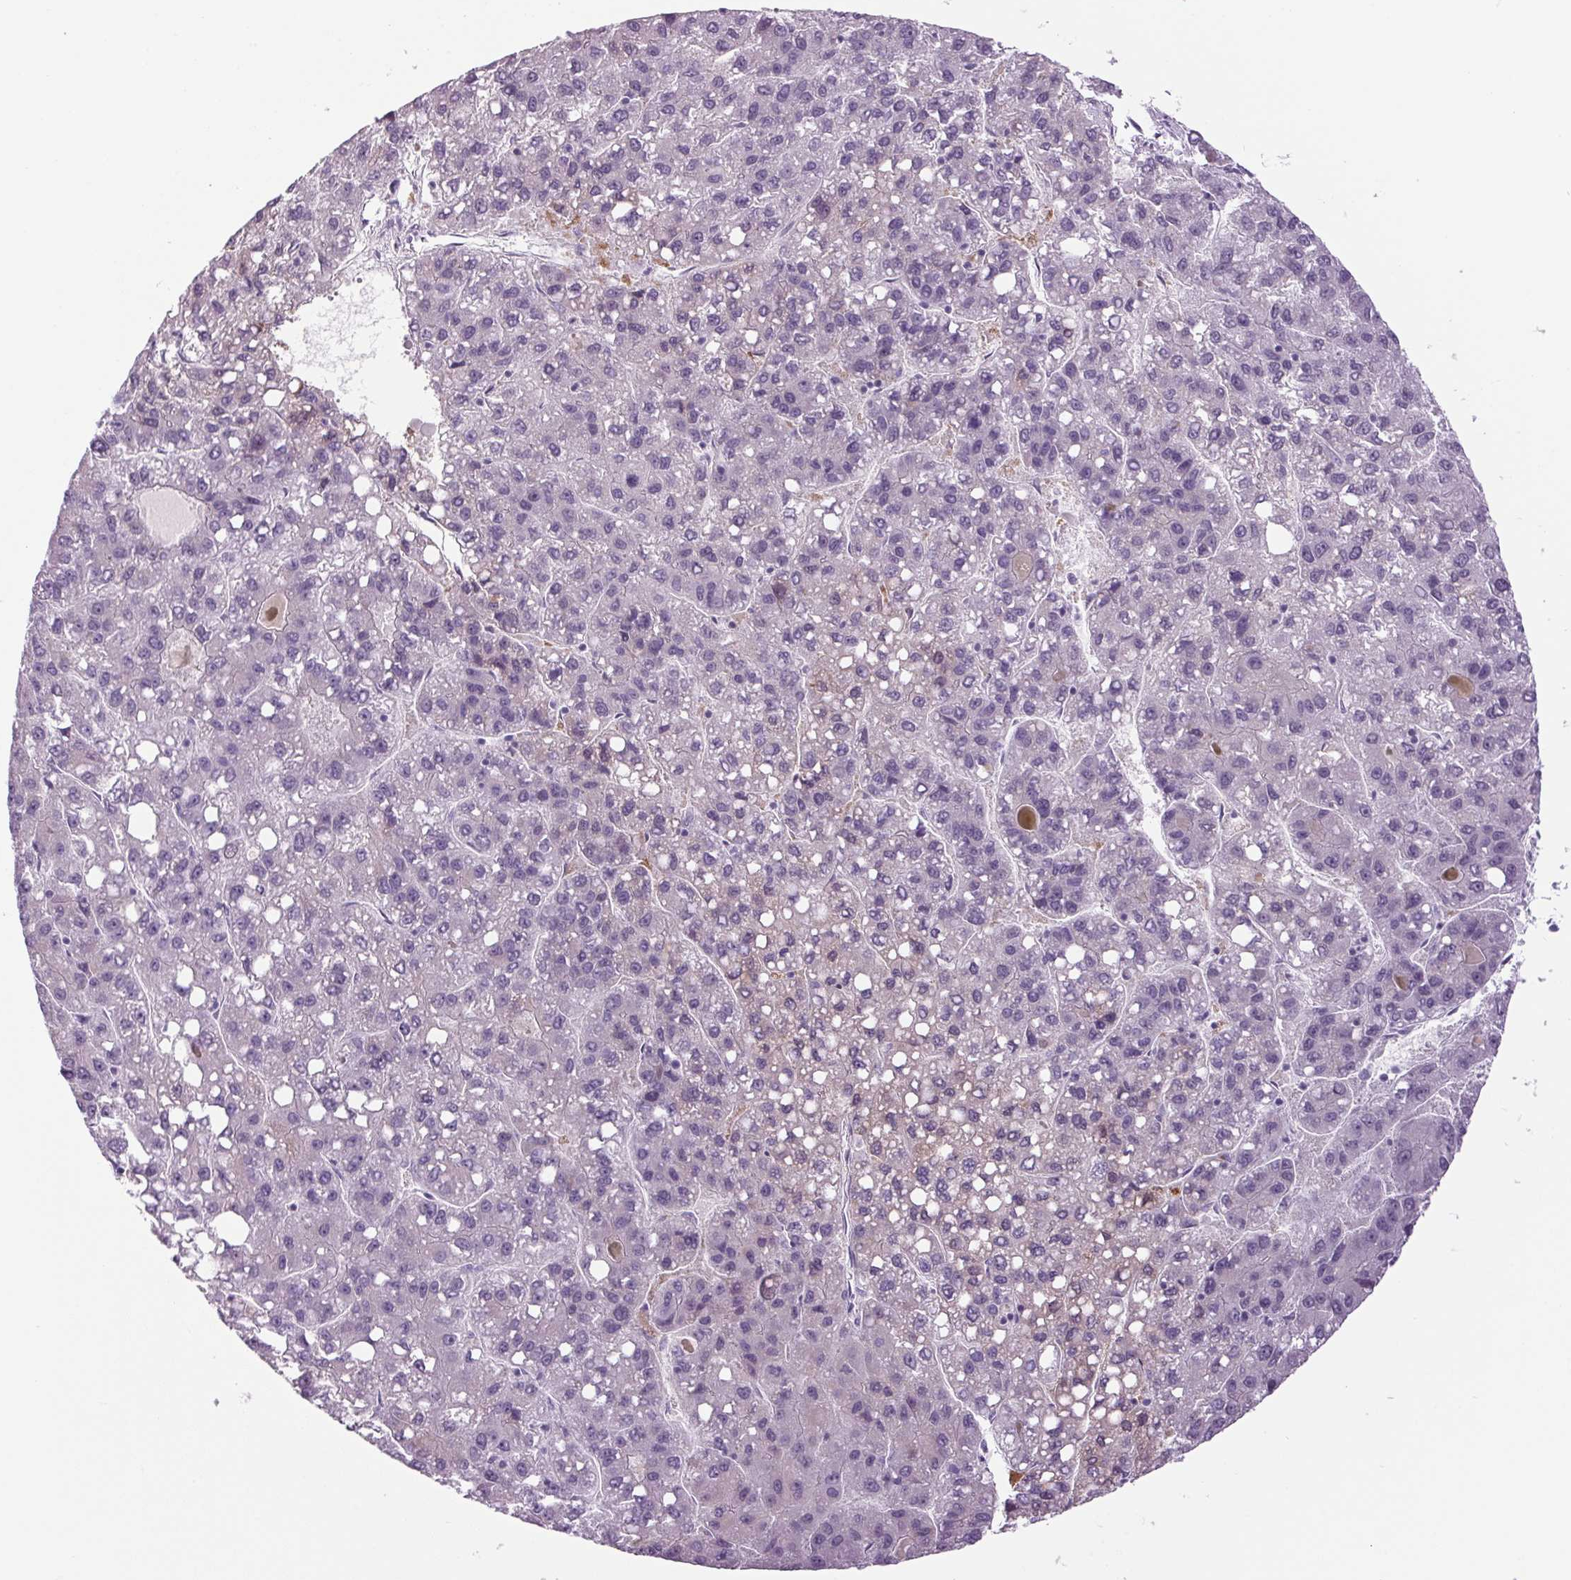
{"staining": {"intensity": "negative", "quantity": "none", "location": "none"}, "tissue": "liver cancer", "cell_type": "Tumor cells", "image_type": "cancer", "snomed": [{"axis": "morphology", "description": "Carcinoma, Hepatocellular, NOS"}, {"axis": "topography", "description": "Liver"}], "caption": "This is an immunohistochemistry histopathology image of hepatocellular carcinoma (liver). There is no positivity in tumor cells.", "gene": "PPP1R1A", "patient": {"sex": "female", "age": 82}}